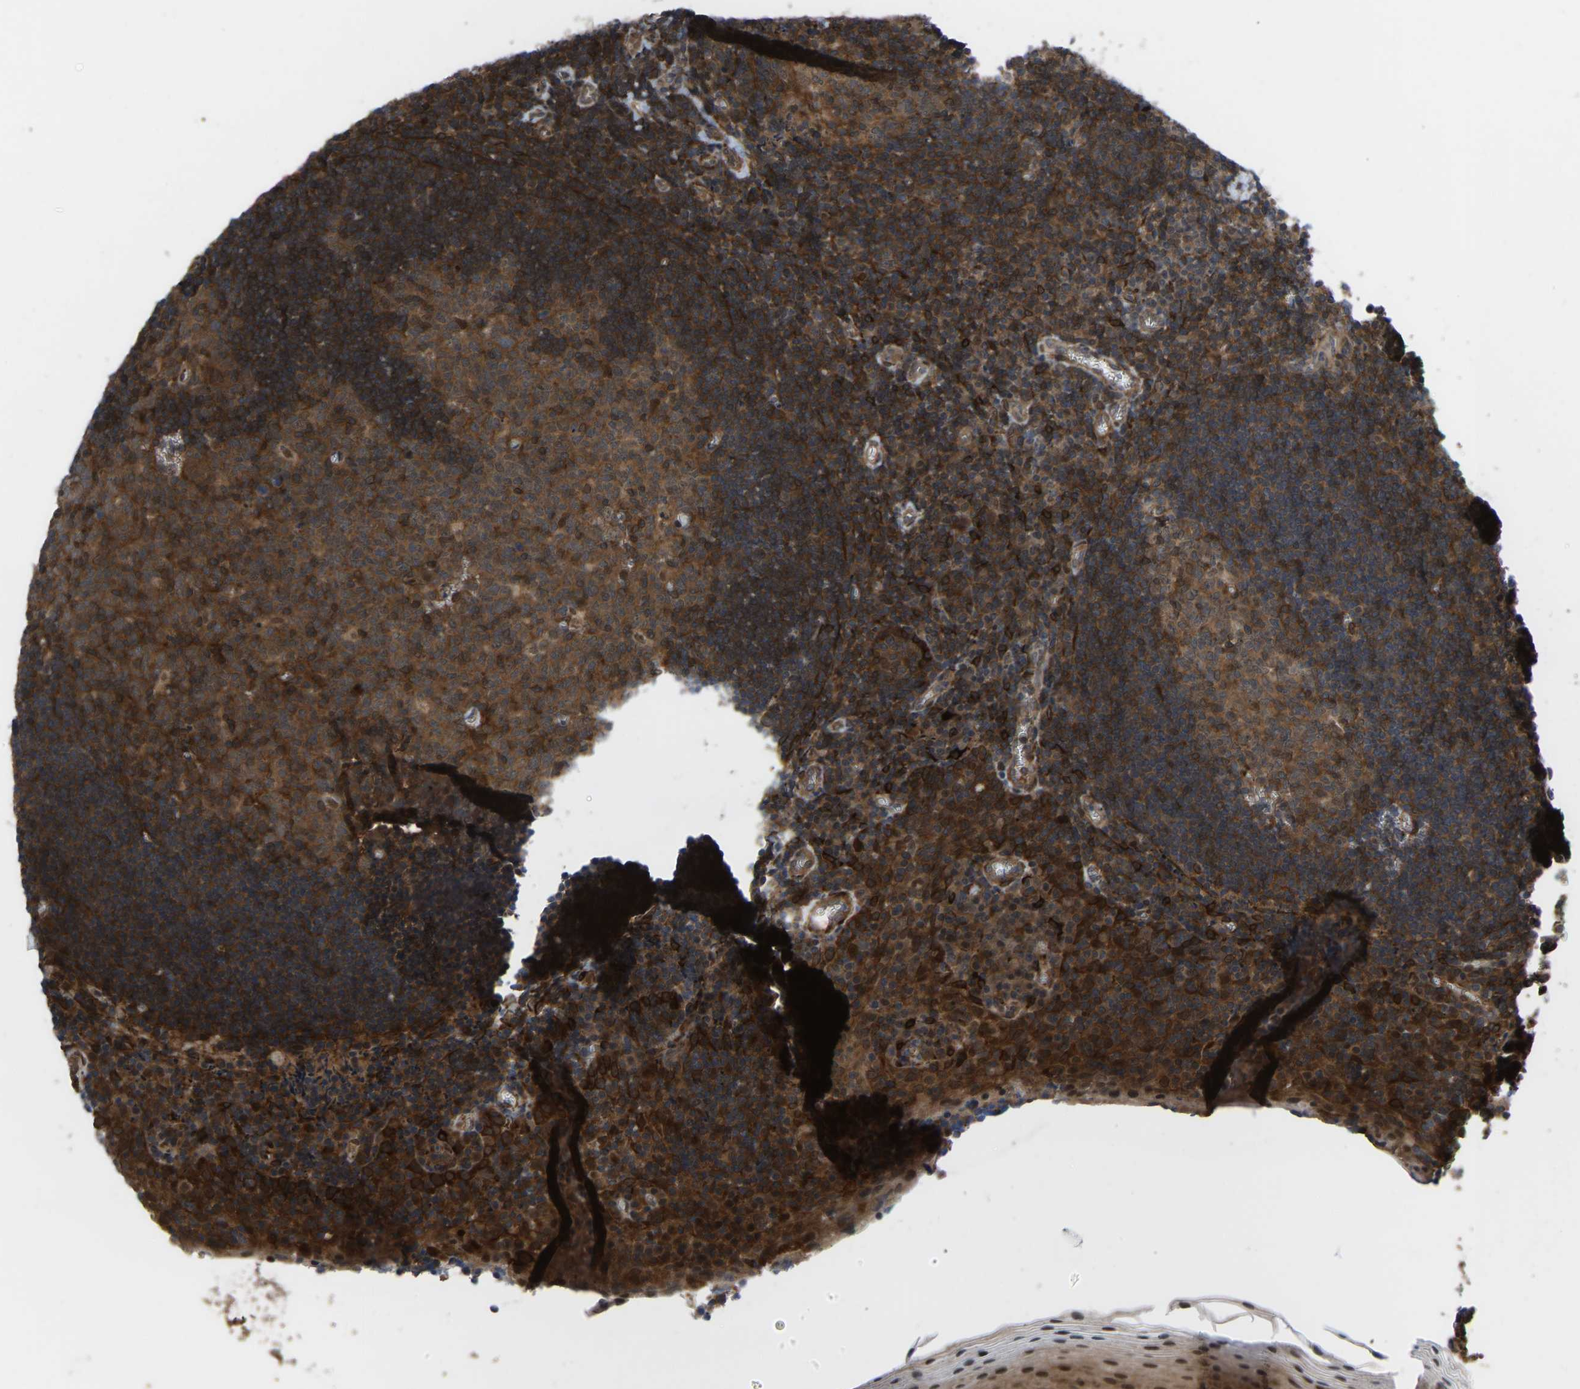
{"staining": {"intensity": "moderate", "quantity": ">75%", "location": "cytoplasmic/membranous,nuclear"}, "tissue": "tonsil", "cell_type": "Germinal center cells", "image_type": "normal", "snomed": [{"axis": "morphology", "description": "Normal tissue, NOS"}, {"axis": "morphology", "description": "Inflammation, NOS"}, {"axis": "topography", "description": "Tonsil"}], "caption": "A high-resolution histopathology image shows immunohistochemistry (IHC) staining of benign tonsil, which demonstrates moderate cytoplasmic/membranous,nuclear expression in approximately >75% of germinal center cells.", "gene": "CYP7B1", "patient": {"sex": "female", "age": 31}}